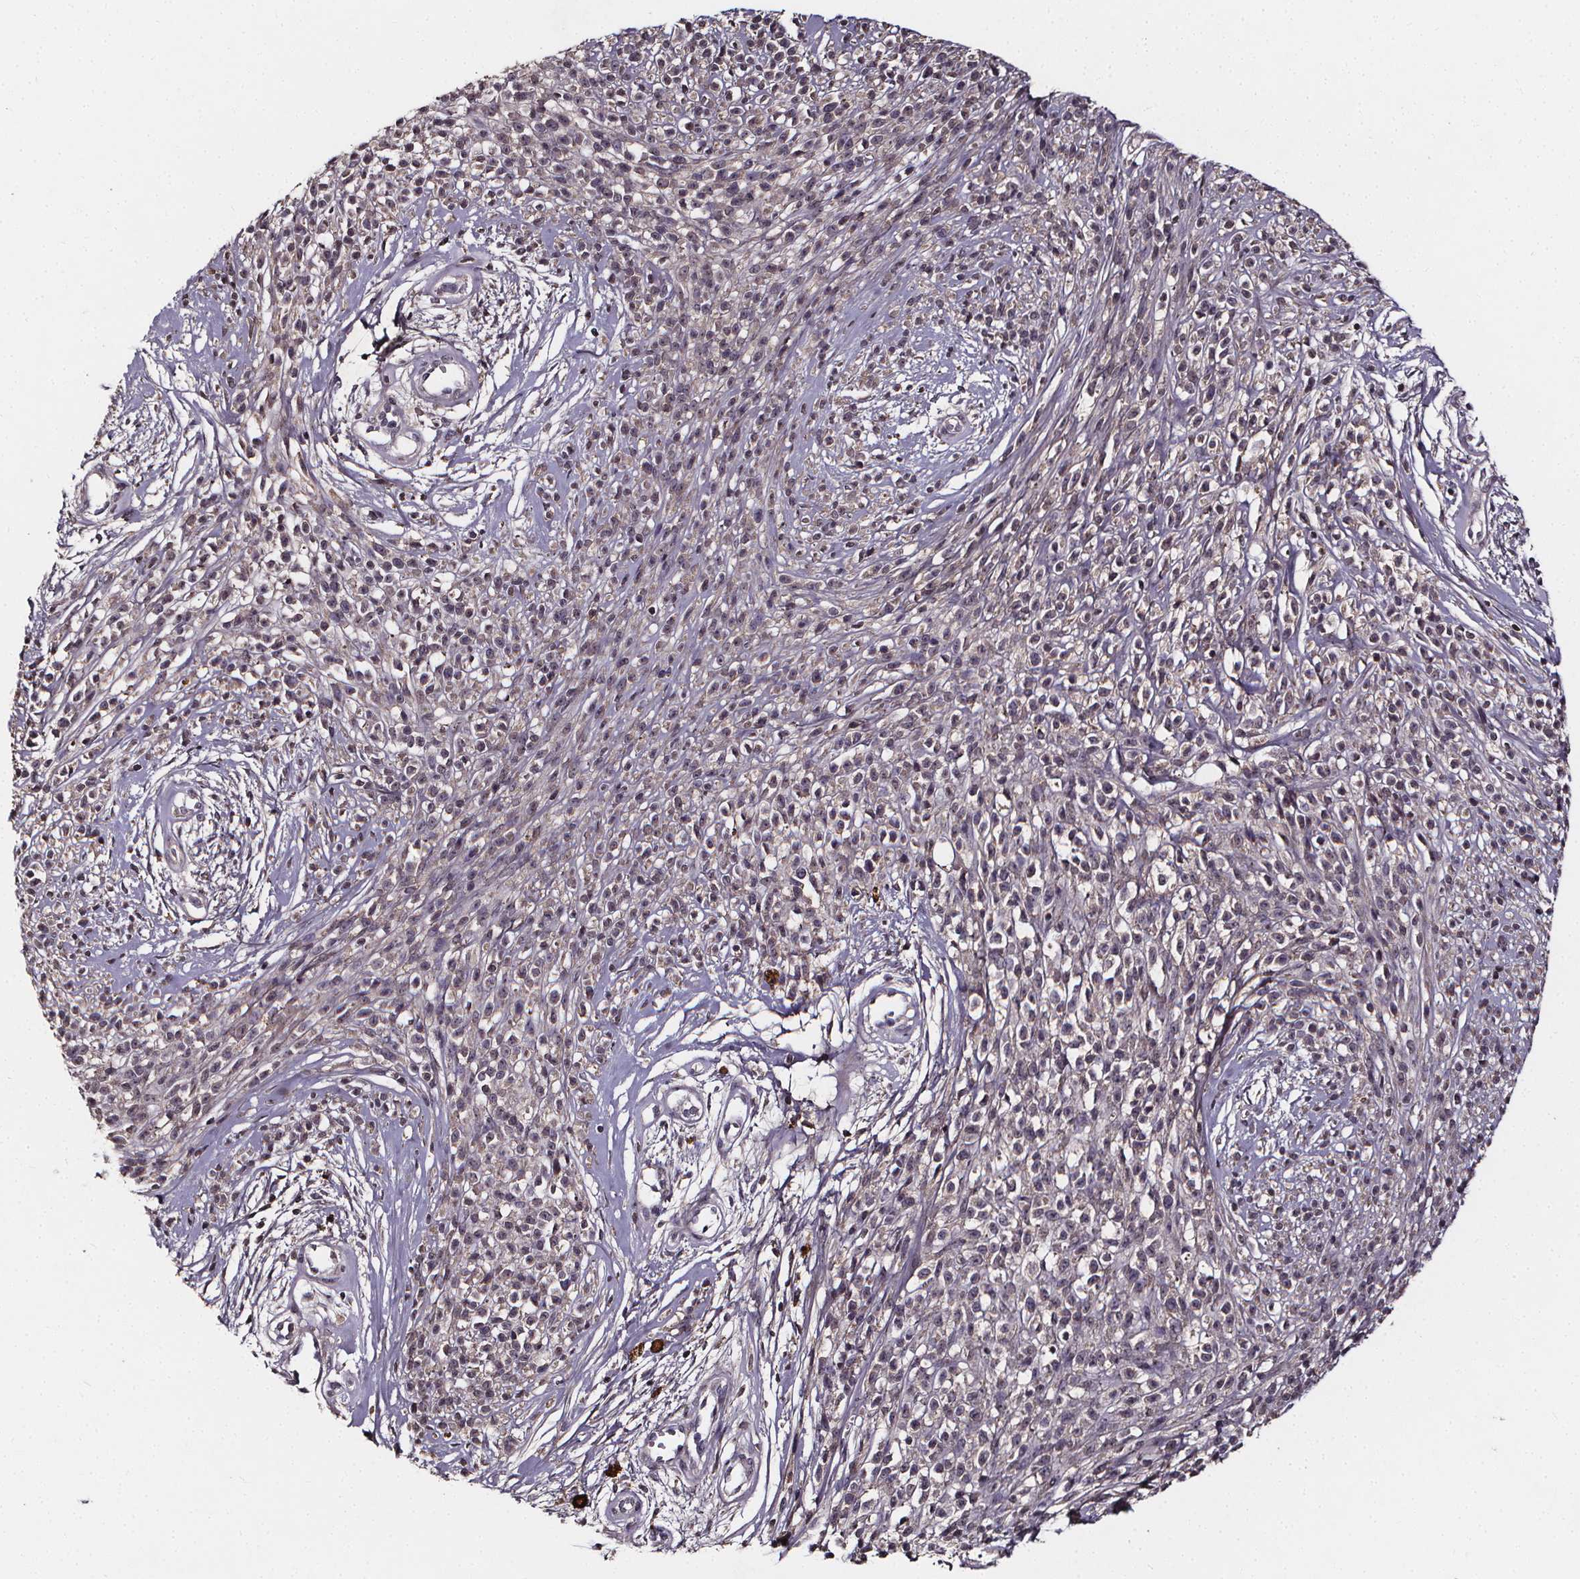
{"staining": {"intensity": "negative", "quantity": "none", "location": "none"}, "tissue": "melanoma", "cell_type": "Tumor cells", "image_type": "cancer", "snomed": [{"axis": "morphology", "description": "Malignant melanoma, NOS"}, {"axis": "topography", "description": "Skin"}, {"axis": "topography", "description": "Skin of trunk"}], "caption": "This histopathology image is of malignant melanoma stained with immunohistochemistry to label a protein in brown with the nuclei are counter-stained blue. There is no expression in tumor cells.", "gene": "SPAG8", "patient": {"sex": "male", "age": 74}}